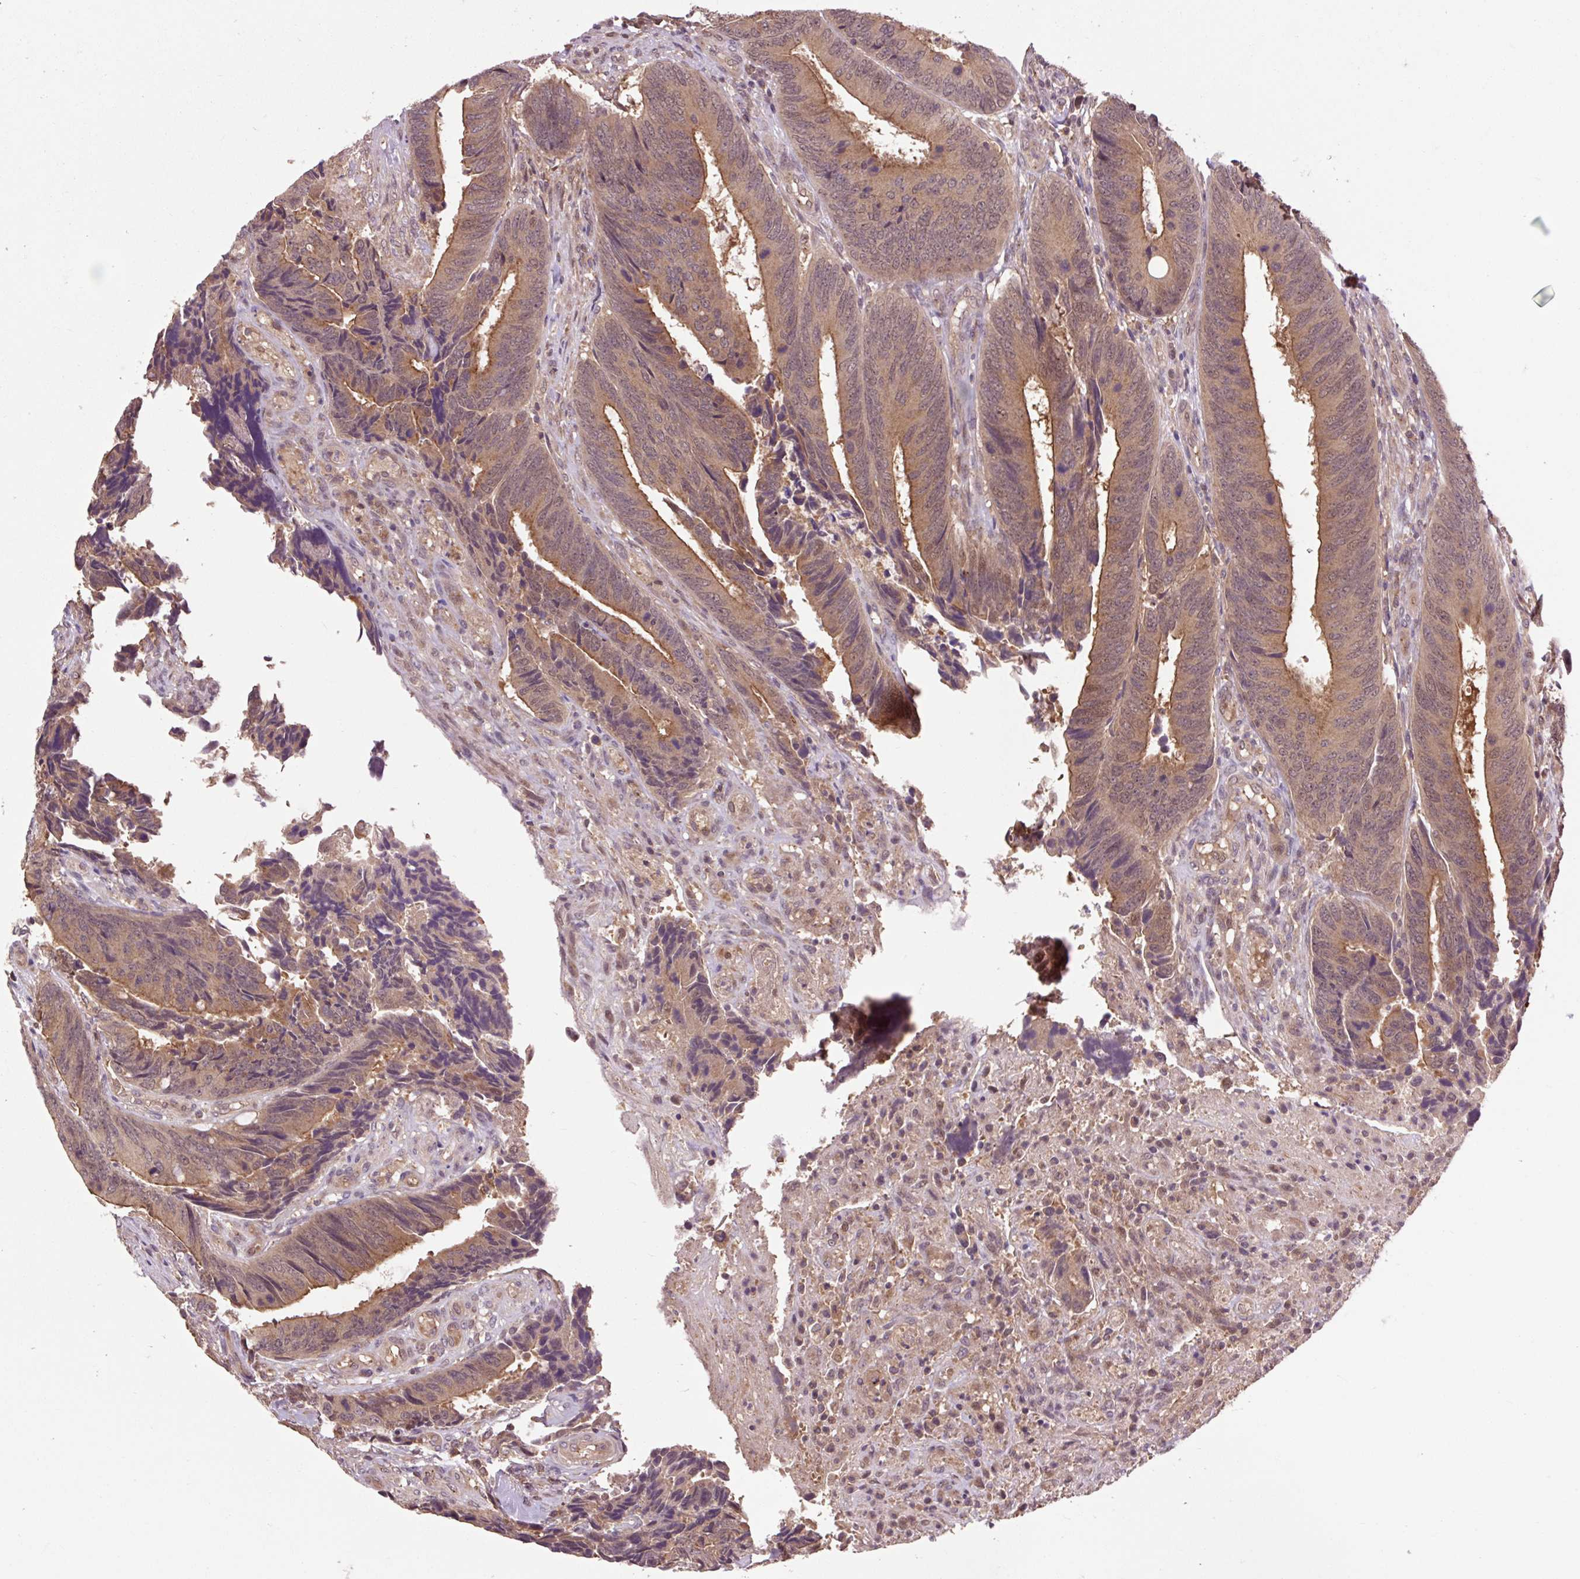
{"staining": {"intensity": "moderate", "quantity": ">75%", "location": "cytoplasmic/membranous"}, "tissue": "colorectal cancer", "cell_type": "Tumor cells", "image_type": "cancer", "snomed": [{"axis": "morphology", "description": "Adenocarcinoma, NOS"}, {"axis": "topography", "description": "Colon"}], "caption": "An immunohistochemistry histopathology image of tumor tissue is shown. Protein staining in brown shows moderate cytoplasmic/membranous positivity in adenocarcinoma (colorectal) within tumor cells. The protein of interest is stained brown, and the nuclei are stained in blue (DAB (3,3'-diaminobenzidine) IHC with brightfield microscopy, high magnification).", "gene": "MMS19", "patient": {"sex": "male", "age": 87}}